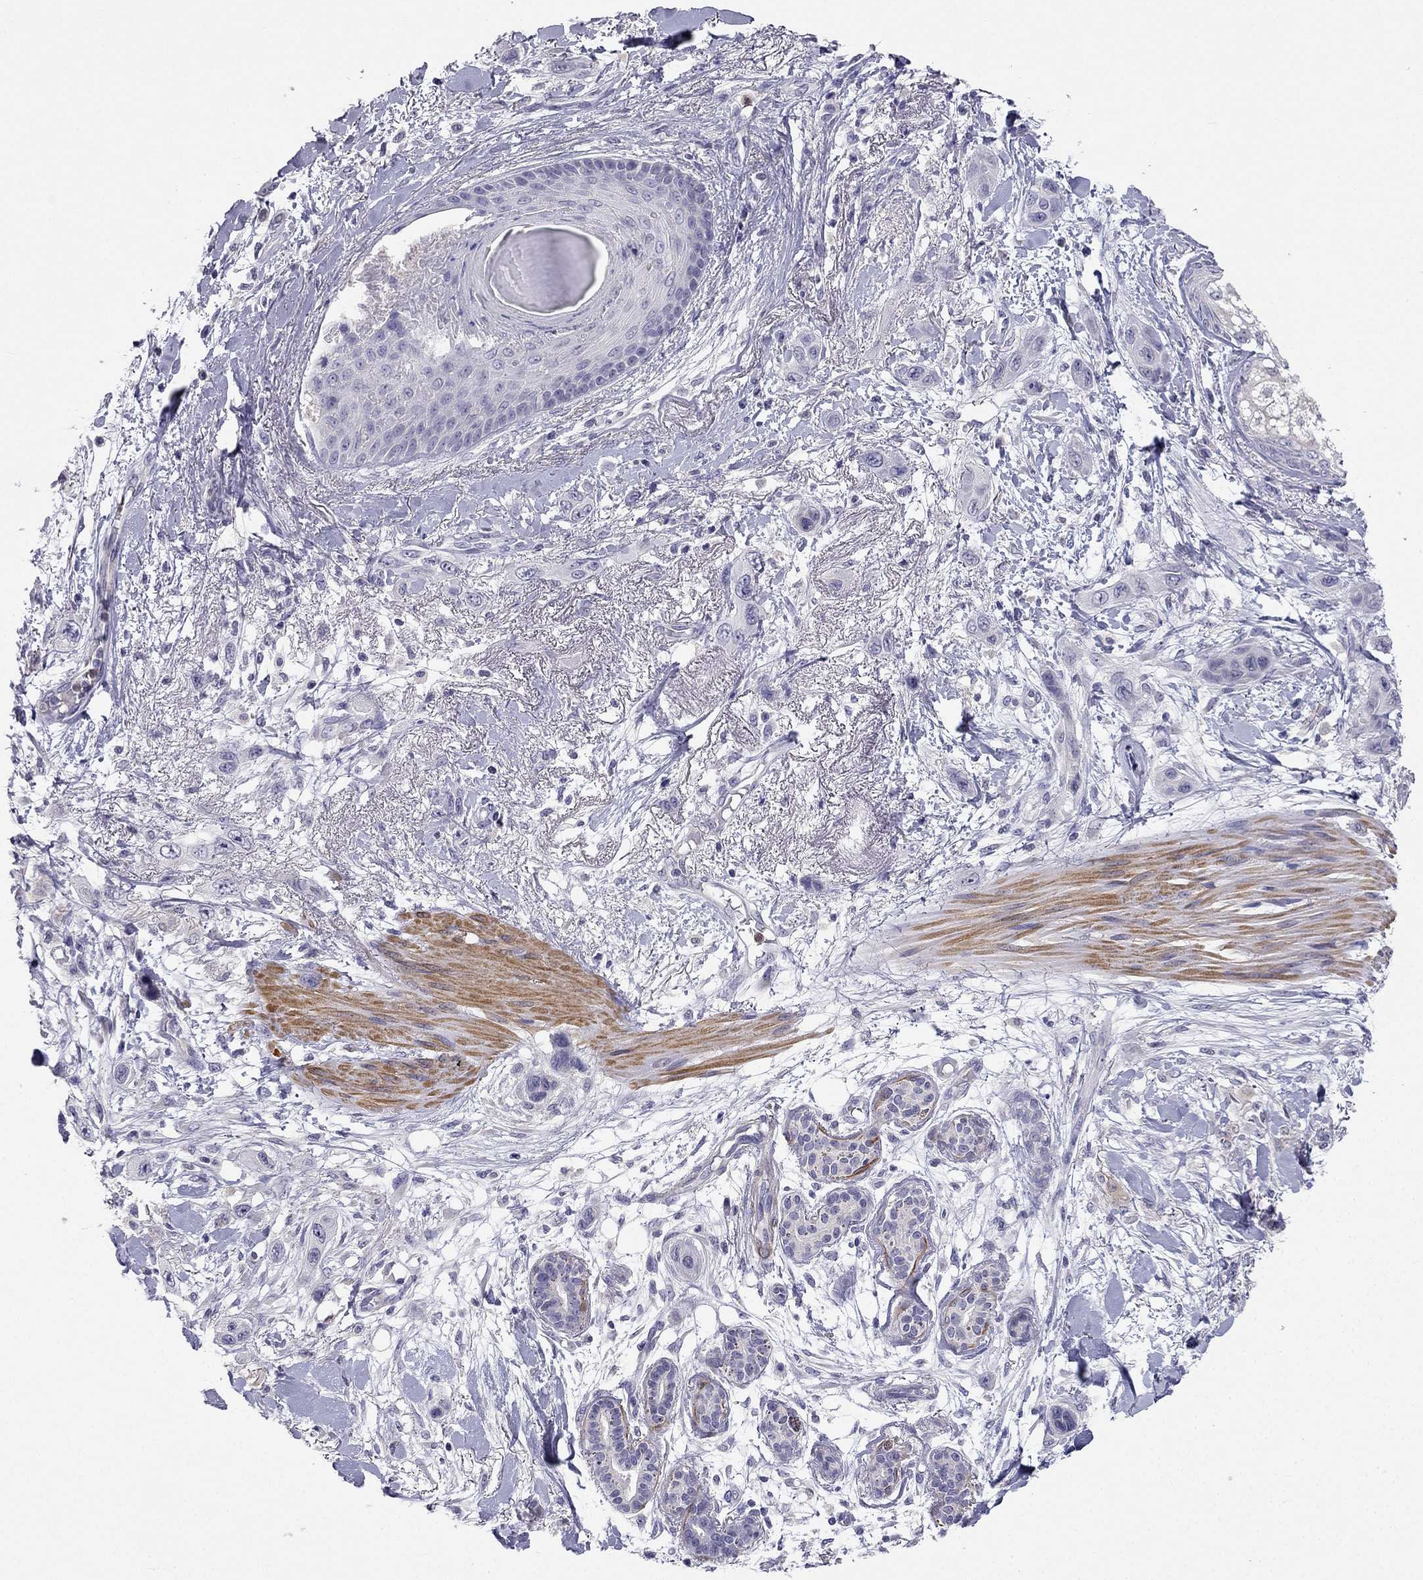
{"staining": {"intensity": "negative", "quantity": "none", "location": "none"}, "tissue": "skin cancer", "cell_type": "Tumor cells", "image_type": "cancer", "snomed": [{"axis": "morphology", "description": "Squamous cell carcinoma, NOS"}, {"axis": "topography", "description": "Skin"}], "caption": "Protein analysis of skin squamous cell carcinoma reveals no significant expression in tumor cells.", "gene": "C16orf89", "patient": {"sex": "male", "age": 79}}